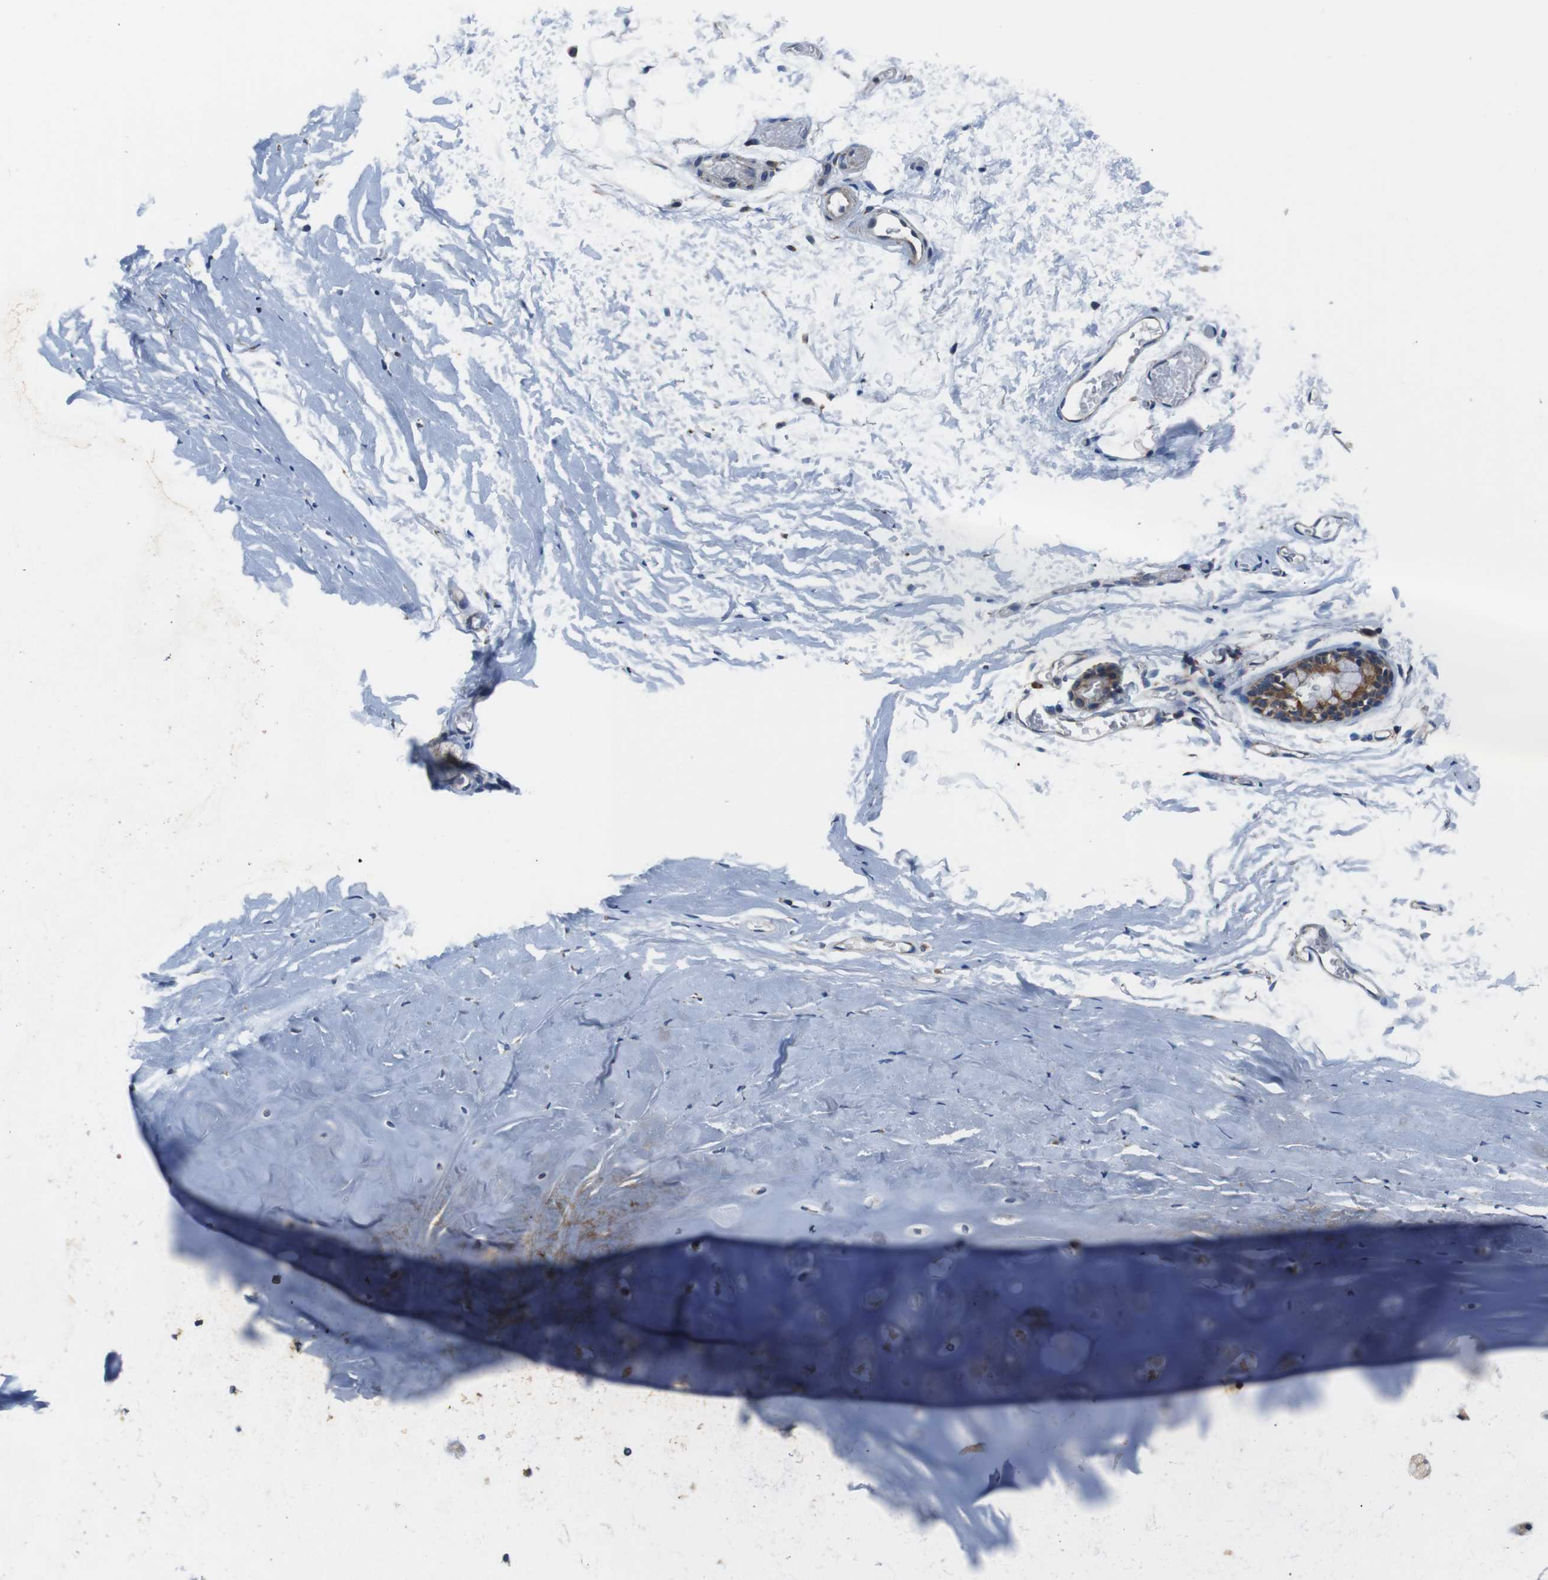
{"staining": {"intensity": "weak", "quantity": ">75%", "location": "cytoplasmic/membranous"}, "tissue": "adipose tissue", "cell_type": "Adipocytes", "image_type": "normal", "snomed": [{"axis": "morphology", "description": "Normal tissue, NOS"}, {"axis": "topography", "description": "Bronchus"}], "caption": "Human adipose tissue stained for a protein (brown) exhibits weak cytoplasmic/membranous positive staining in about >75% of adipocytes.", "gene": "LRP4", "patient": {"sex": "female", "age": 73}}